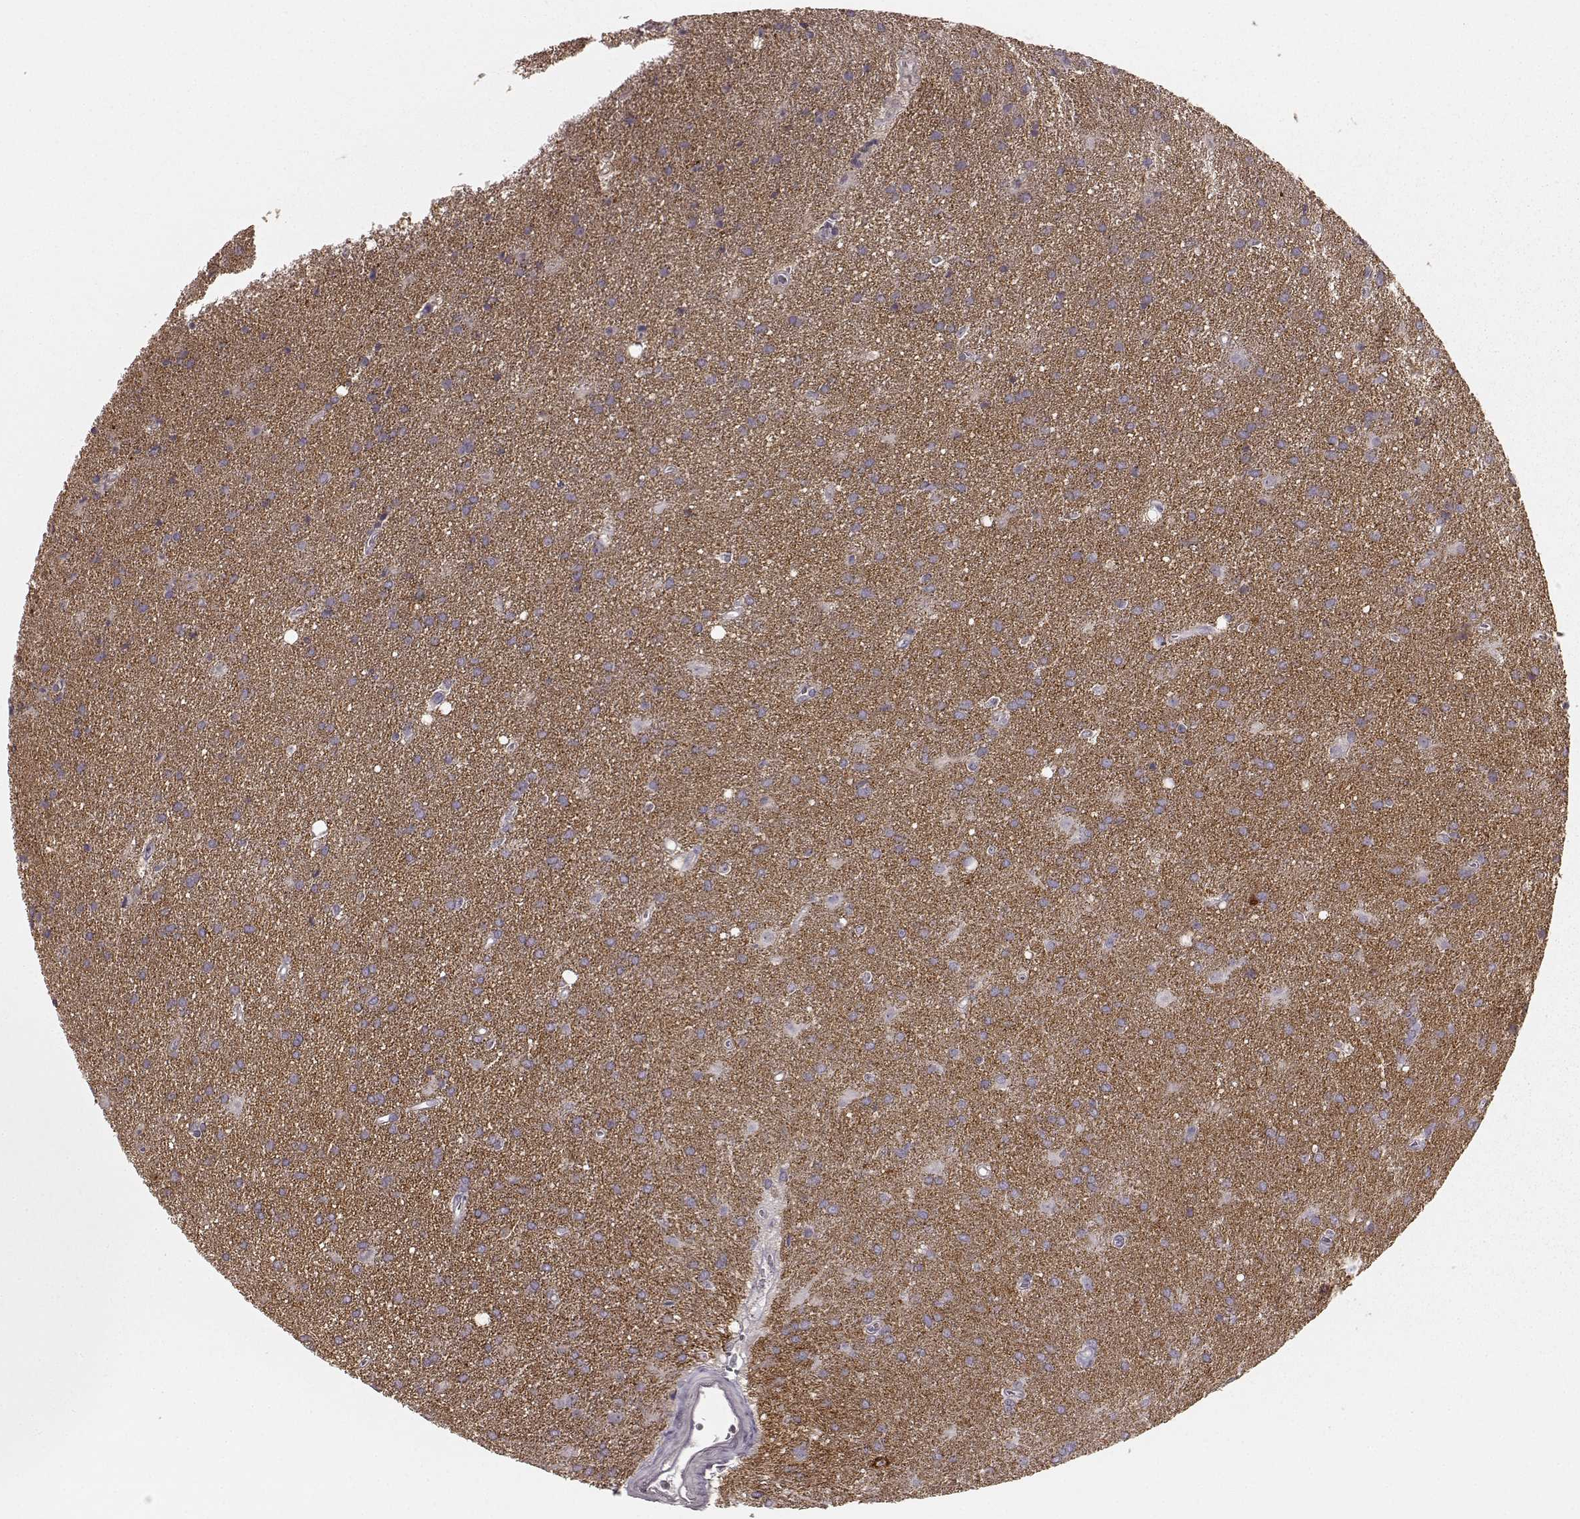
{"staining": {"intensity": "weak", "quantity": ">75%", "location": "cytoplasmic/membranous"}, "tissue": "glioma", "cell_type": "Tumor cells", "image_type": "cancer", "snomed": [{"axis": "morphology", "description": "Glioma, malignant, Low grade"}, {"axis": "topography", "description": "Brain"}], "caption": "High-magnification brightfield microscopy of glioma stained with DAB (brown) and counterstained with hematoxylin (blue). tumor cells exhibit weak cytoplasmic/membranous staining is present in approximately>75% of cells. The staining was performed using DAB (3,3'-diaminobenzidine), with brown indicating positive protein expression. Nuclei are stained blue with hematoxylin.", "gene": "PRKCE", "patient": {"sex": "male", "age": 58}}